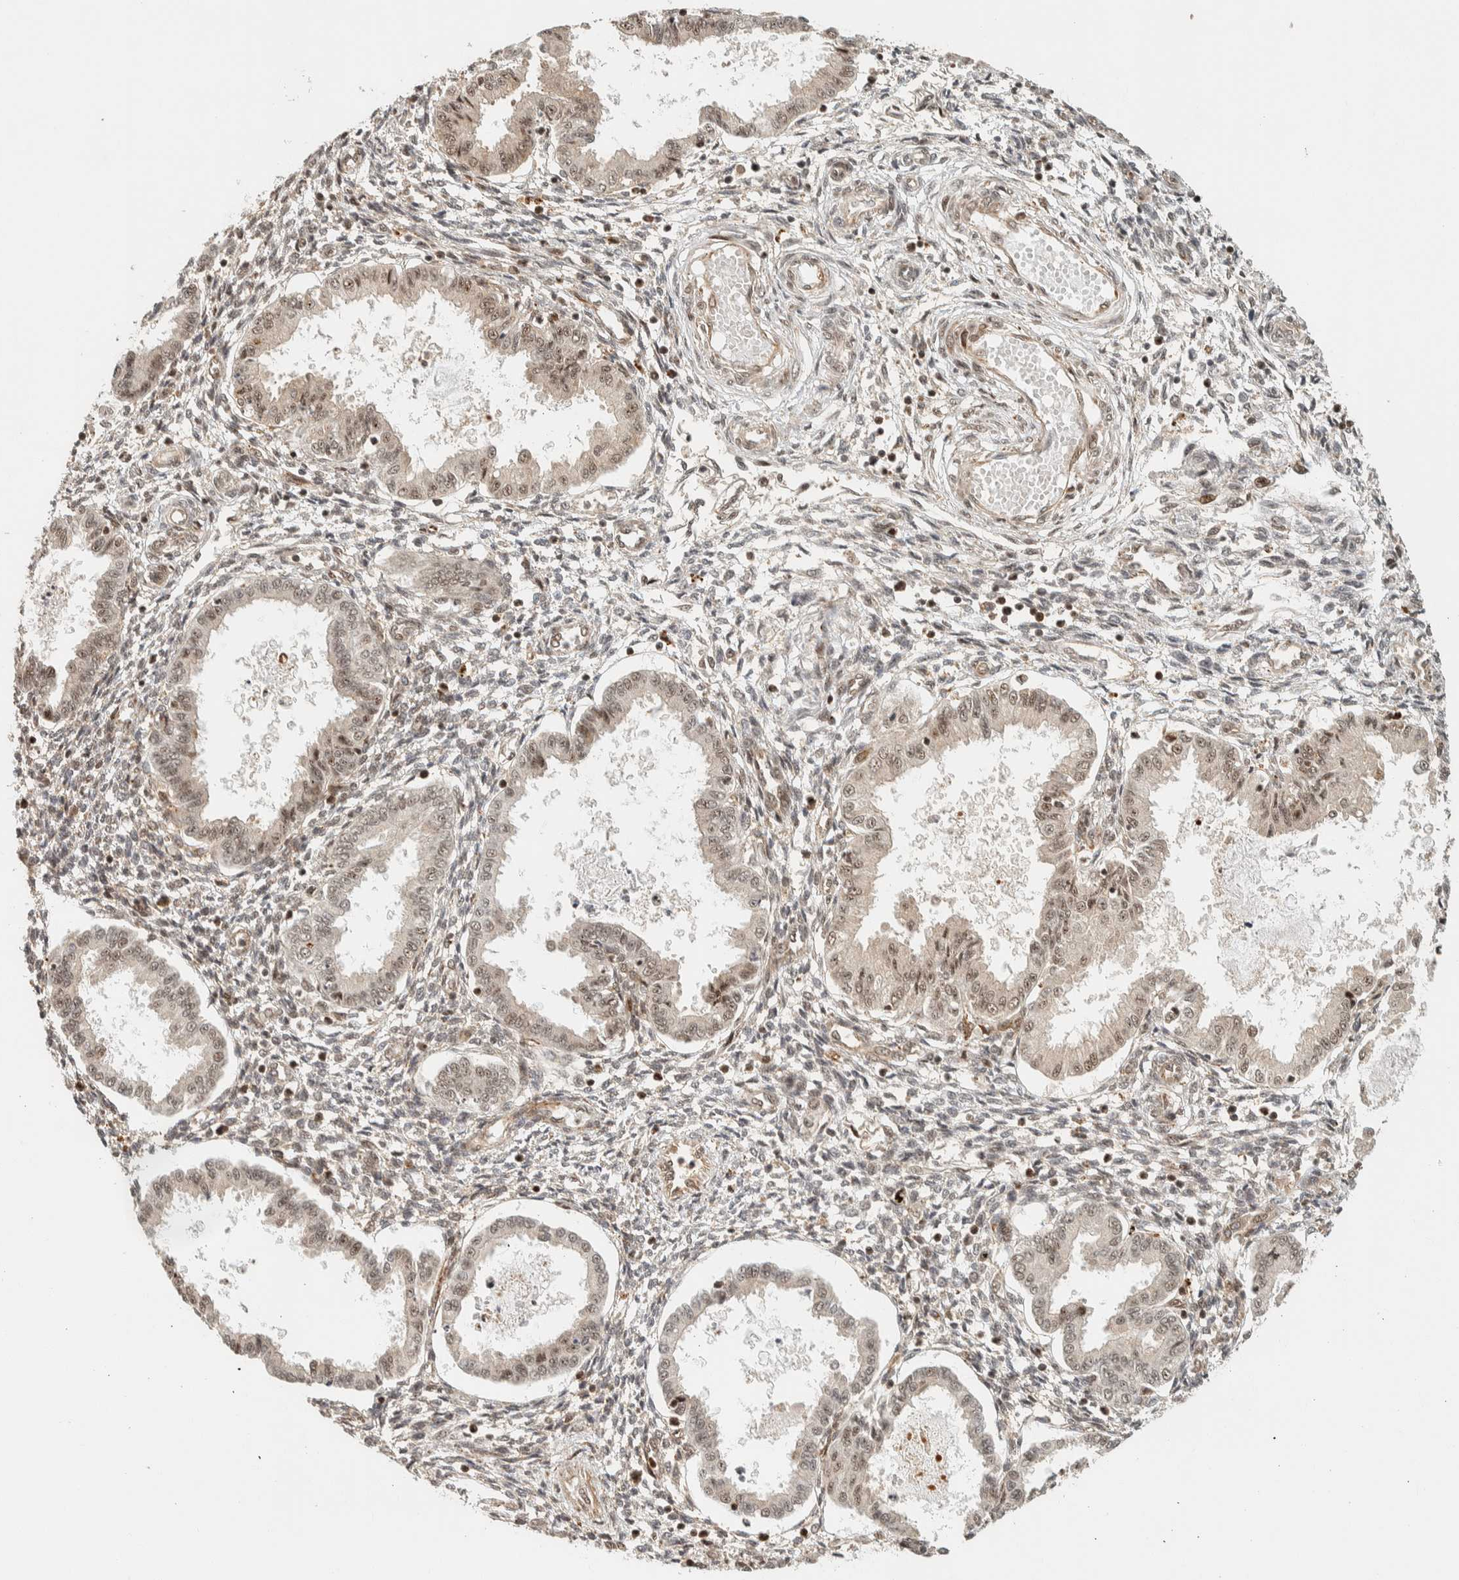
{"staining": {"intensity": "weak", "quantity": "25%-75%", "location": "nuclear"}, "tissue": "endometrium", "cell_type": "Cells in endometrial stroma", "image_type": "normal", "snomed": [{"axis": "morphology", "description": "Normal tissue, NOS"}, {"axis": "topography", "description": "Endometrium"}], "caption": "Cells in endometrial stroma display low levels of weak nuclear positivity in about 25%-75% of cells in normal human endometrium. The protein of interest is stained brown, and the nuclei are stained in blue (DAB (3,3'-diaminobenzidine) IHC with brightfield microscopy, high magnification).", "gene": "SIK1", "patient": {"sex": "female", "age": 33}}